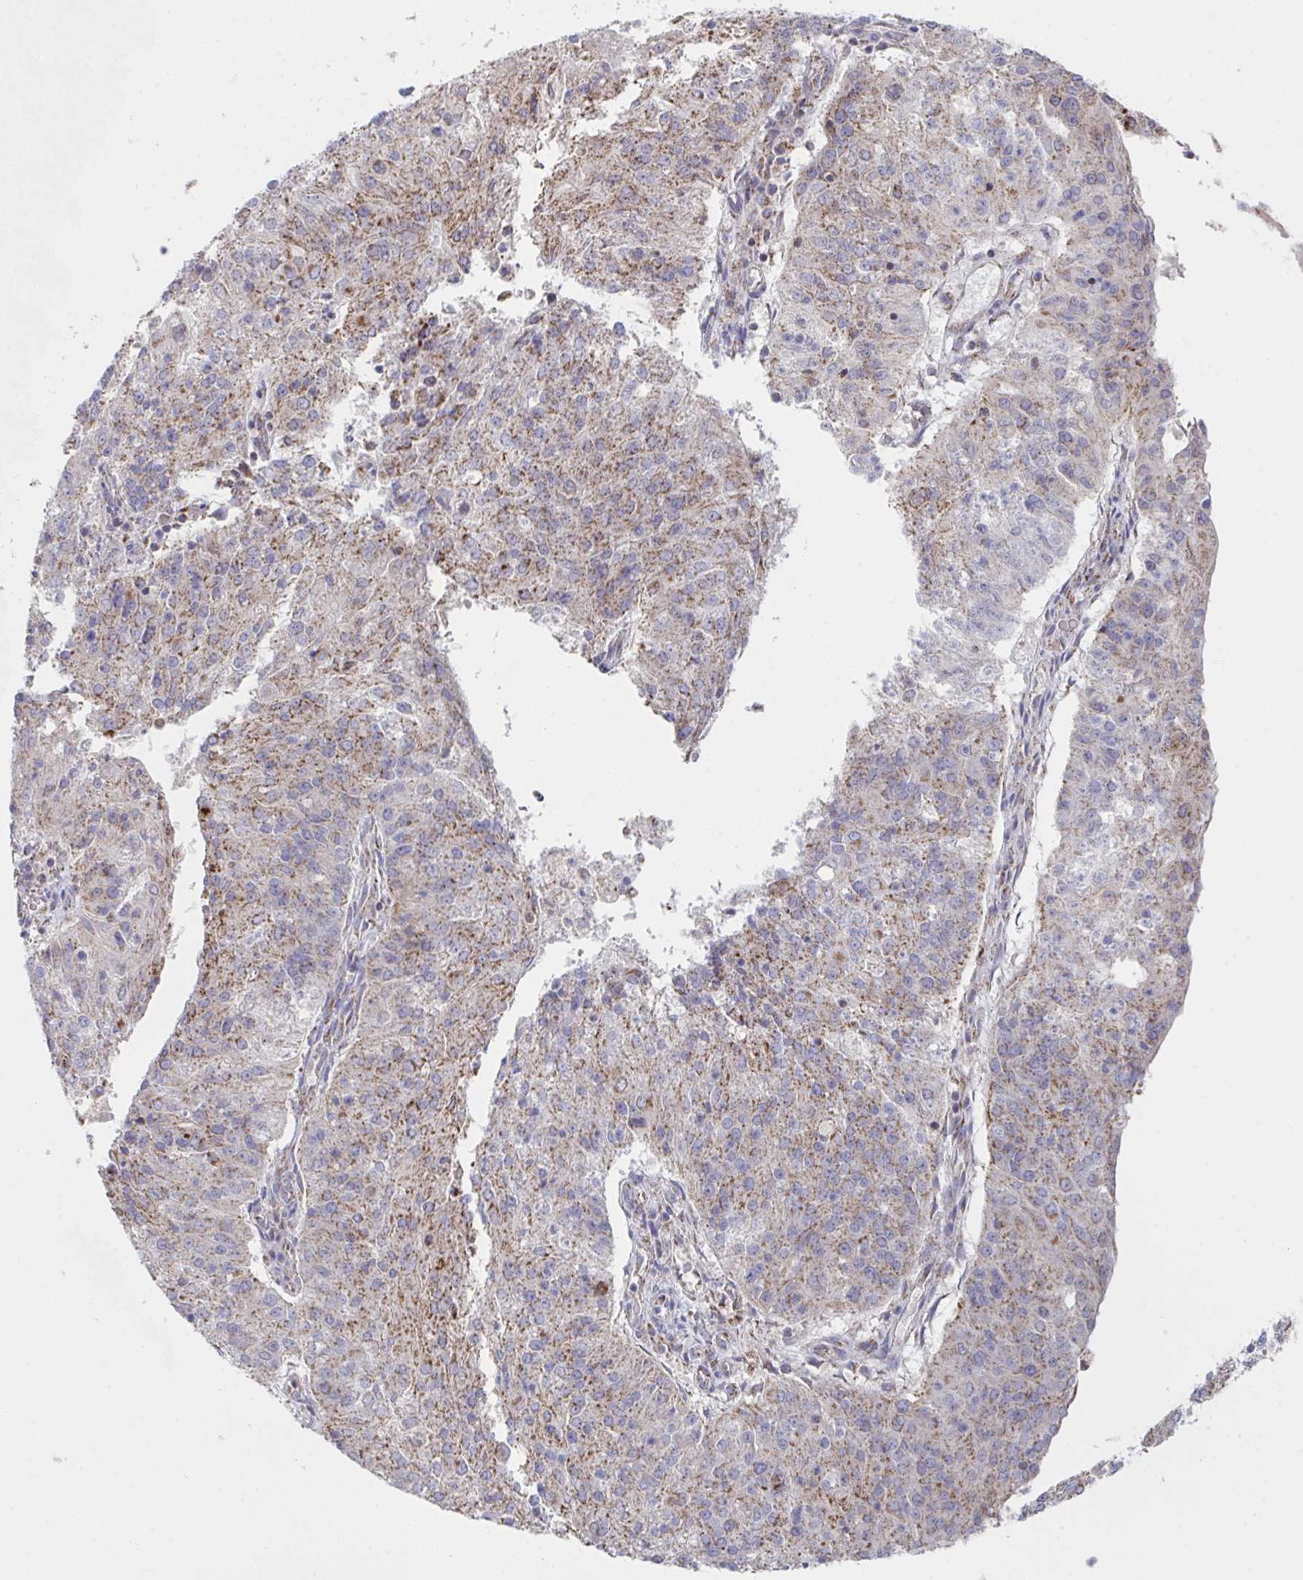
{"staining": {"intensity": "moderate", "quantity": "25%-75%", "location": "cytoplasmic/membranous"}, "tissue": "endometrial cancer", "cell_type": "Tumor cells", "image_type": "cancer", "snomed": [{"axis": "morphology", "description": "Adenocarcinoma, NOS"}, {"axis": "topography", "description": "Endometrium"}], "caption": "A high-resolution micrograph shows IHC staining of endometrial cancer (adenocarcinoma), which demonstrates moderate cytoplasmic/membranous positivity in about 25%-75% of tumor cells. Ihc stains the protein in brown and the nuclei are stained blue.", "gene": "NDUFA7", "patient": {"sex": "female", "age": 82}}